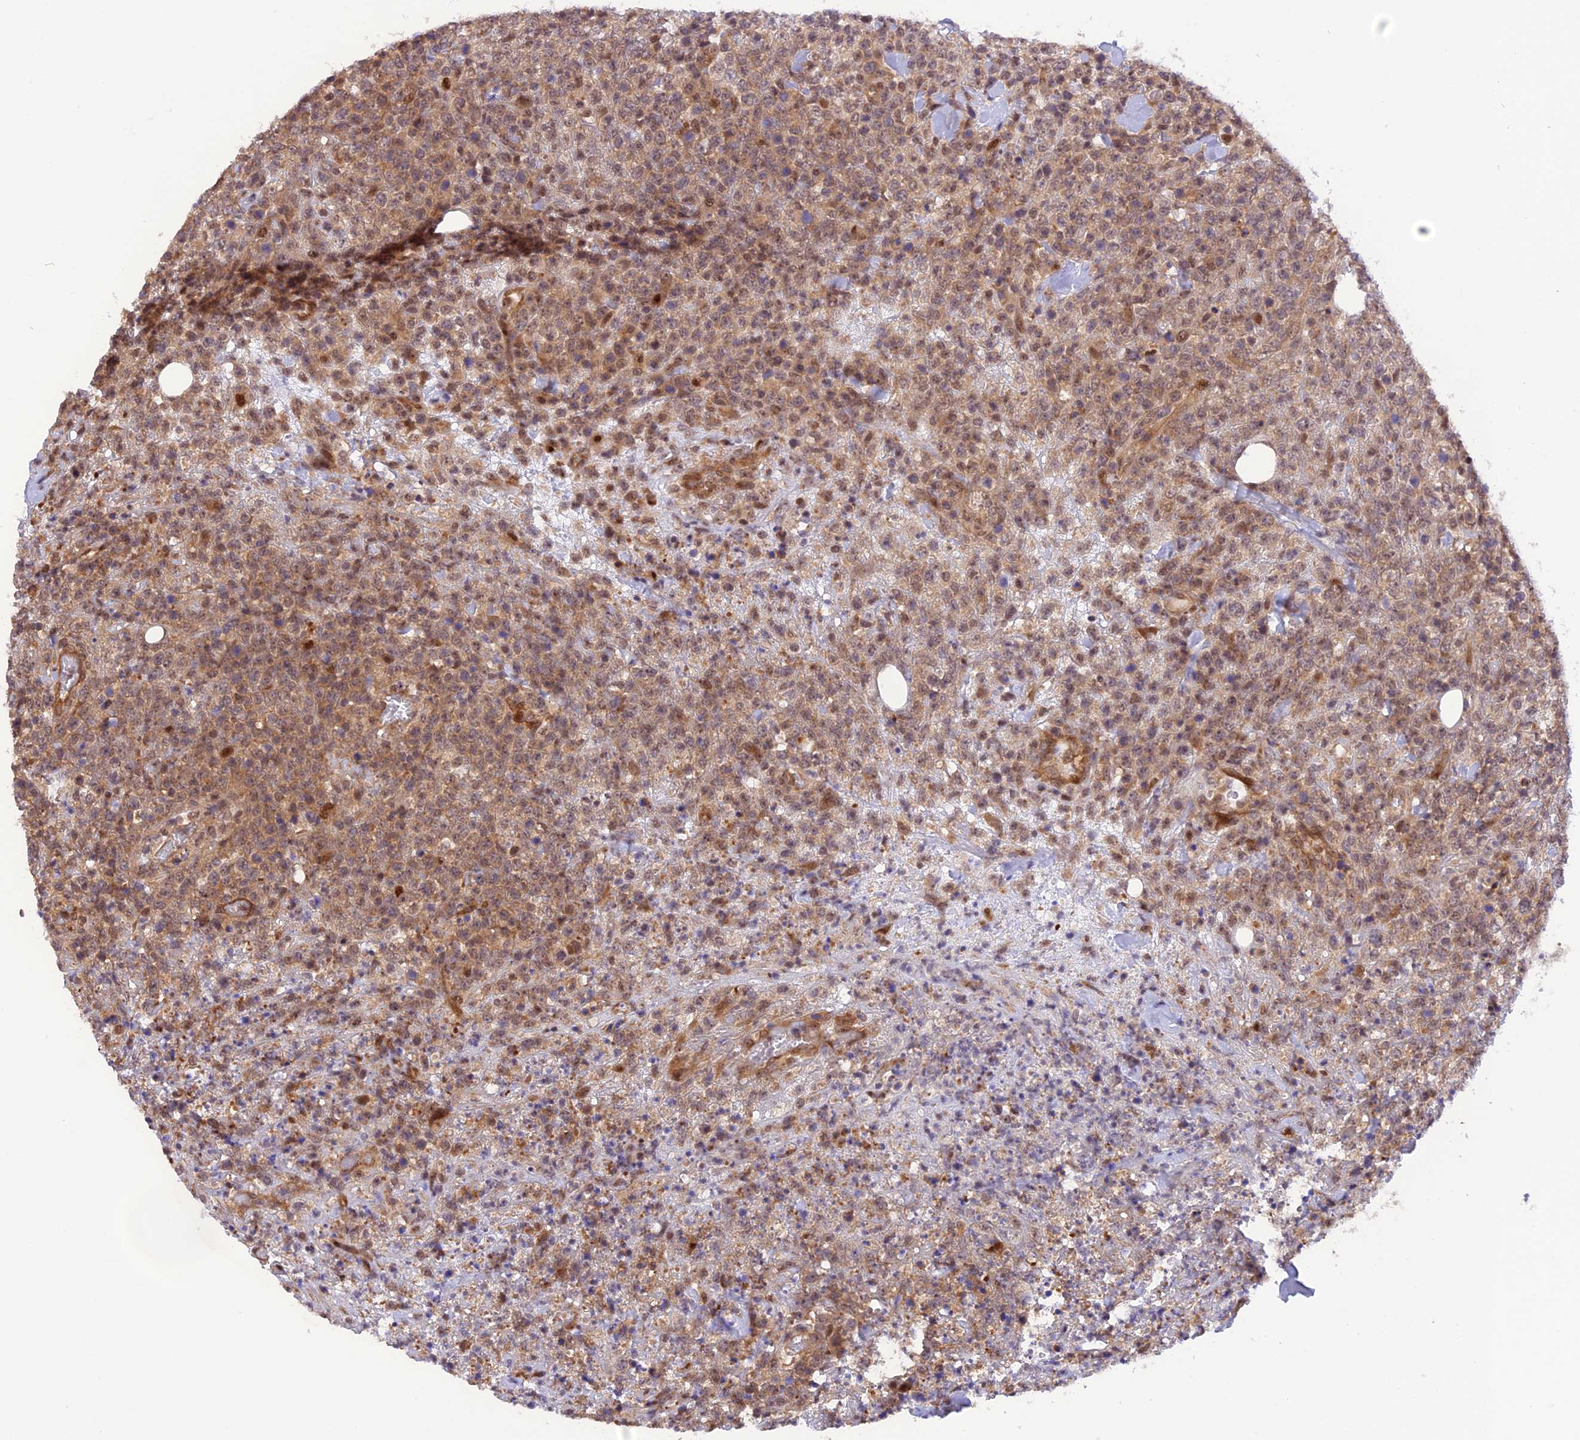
{"staining": {"intensity": "moderate", "quantity": ">75%", "location": "cytoplasmic/membranous"}, "tissue": "lymphoma", "cell_type": "Tumor cells", "image_type": "cancer", "snomed": [{"axis": "morphology", "description": "Malignant lymphoma, non-Hodgkin's type, High grade"}, {"axis": "topography", "description": "Colon"}], "caption": "High-grade malignant lymphoma, non-Hodgkin's type tissue shows moderate cytoplasmic/membranous expression in approximately >75% of tumor cells, visualized by immunohistochemistry.", "gene": "SAMD4A", "patient": {"sex": "female", "age": 53}}